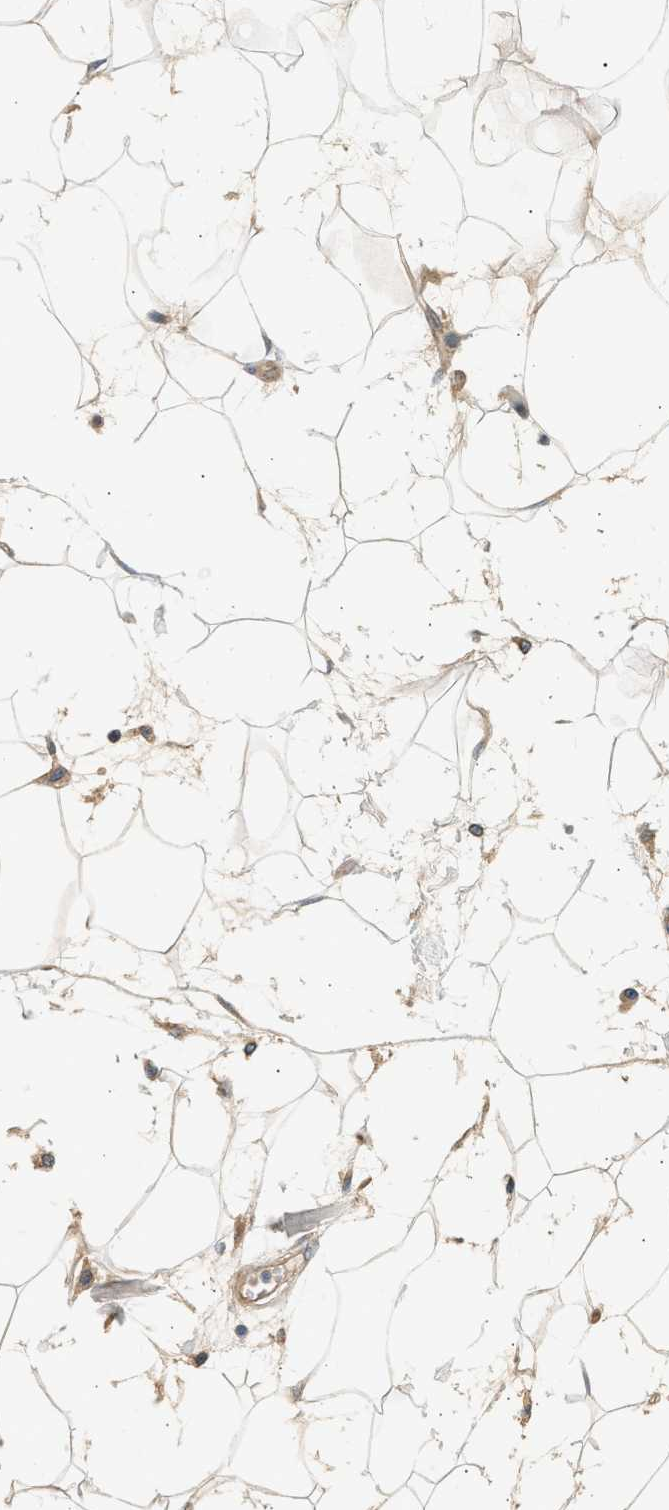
{"staining": {"intensity": "moderate", "quantity": "<25%", "location": "cytoplasmic/membranous"}, "tissue": "adipose tissue", "cell_type": "Adipocytes", "image_type": "normal", "snomed": [{"axis": "morphology", "description": "Normal tissue, NOS"}, {"axis": "morphology", "description": "Adenocarcinoma, NOS"}, {"axis": "topography", "description": "Duodenum"}, {"axis": "topography", "description": "Peripheral nerve tissue"}], "caption": "Moderate cytoplasmic/membranous expression for a protein is present in about <25% of adipocytes of unremarkable adipose tissue using immunohistochemistry.", "gene": "WDR31", "patient": {"sex": "female", "age": 60}}